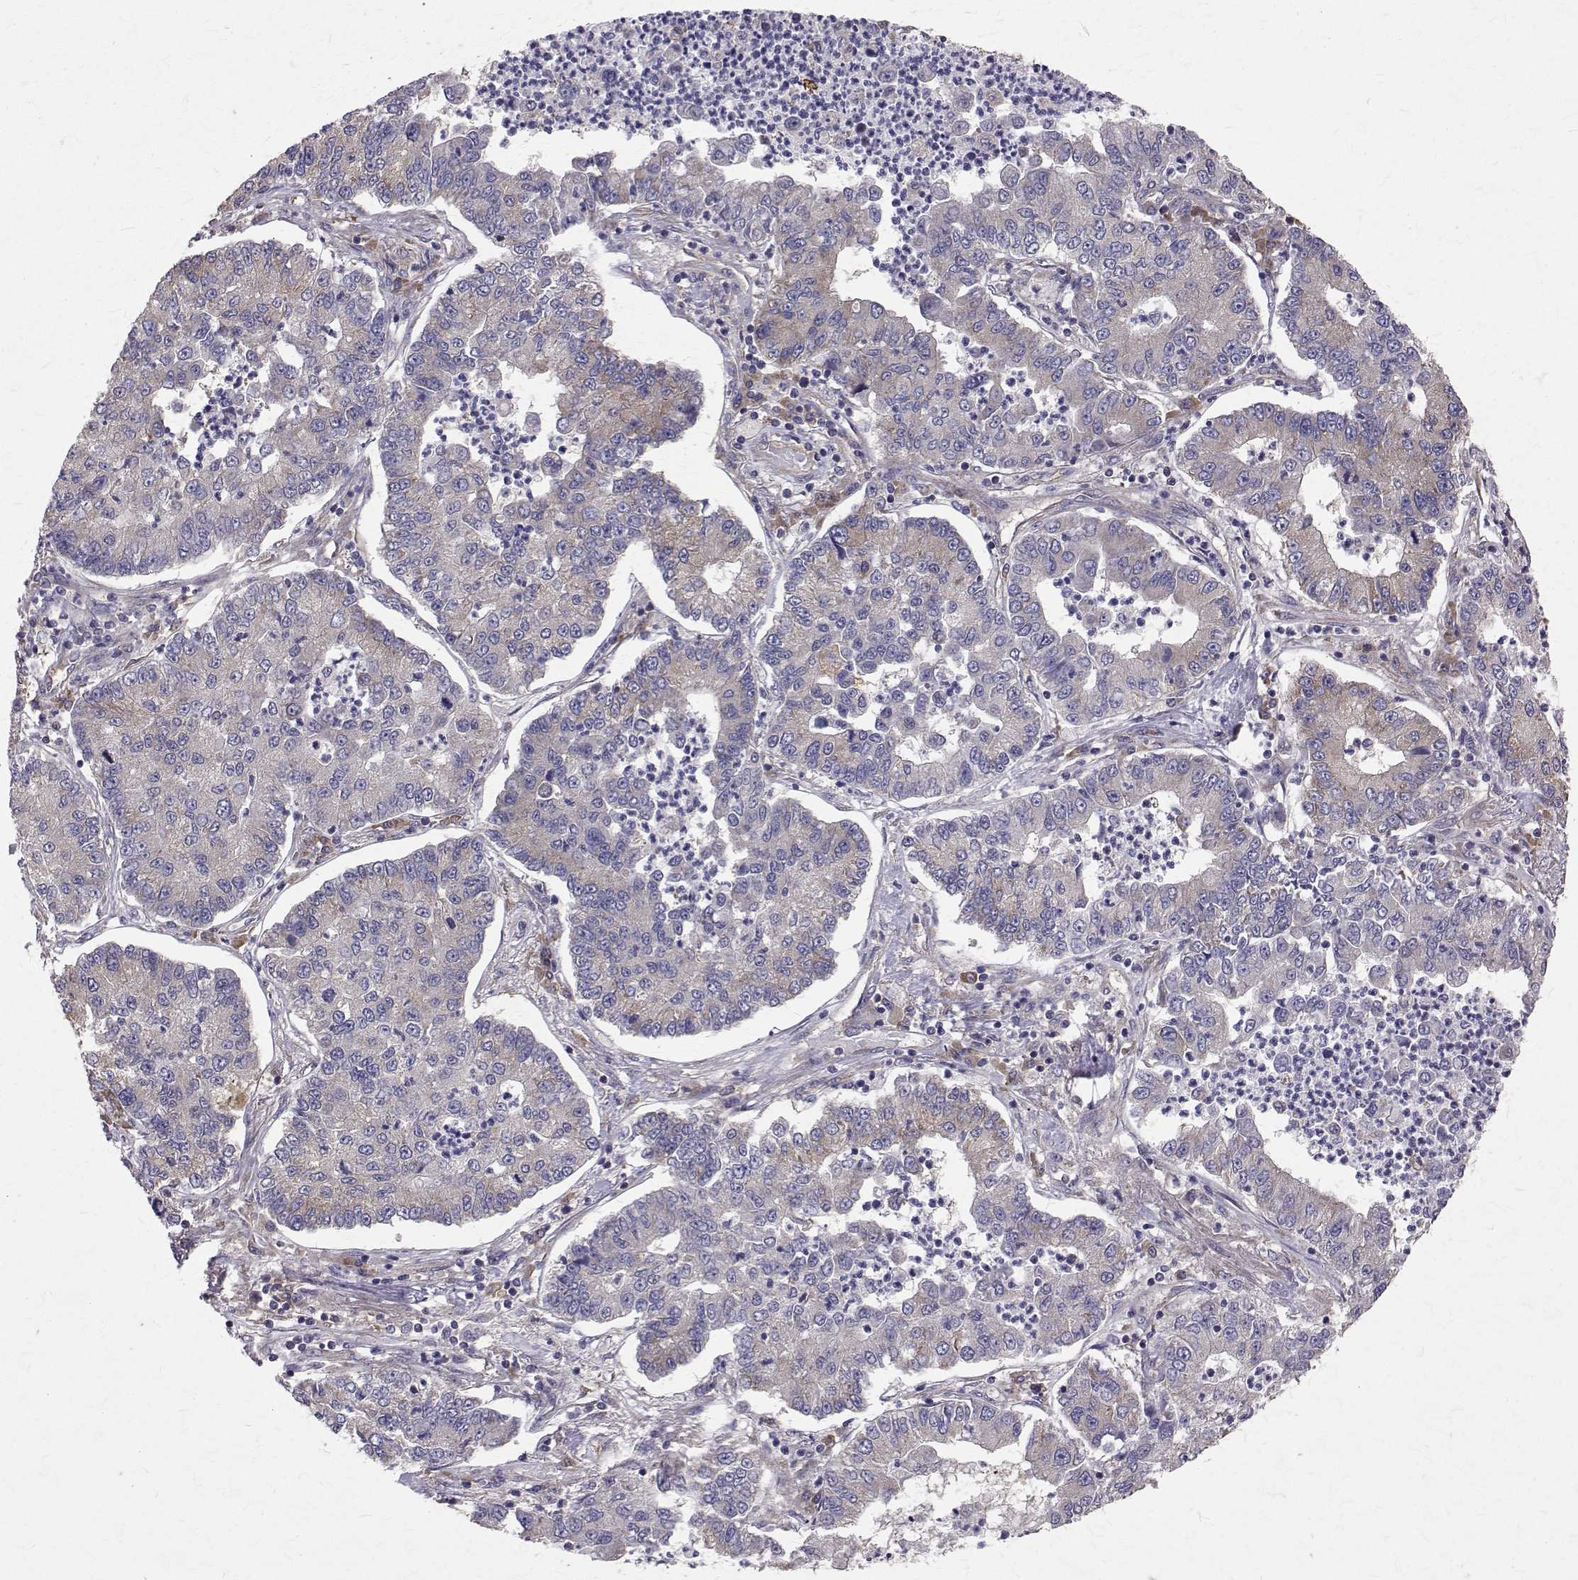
{"staining": {"intensity": "weak", "quantity": "<25%", "location": "cytoplasmic/membranous"}, "tissue": "lung cancer", "cell_type": "Tumor cells", "image_type": "cancer", "snomed": [{"axis": "morphology", "description": "Adenocarcinoma, NOS"}, {"axis": "topography", "description": "Lung"}], "caption": "DAB (3,3'-diaminobenzidine) immunohistochemical staining of adenocarcinoma (lung) displays no significant staining in tumor cells.", "gene": "FARSB", "patient": {"sex": "female", "age": 57}}